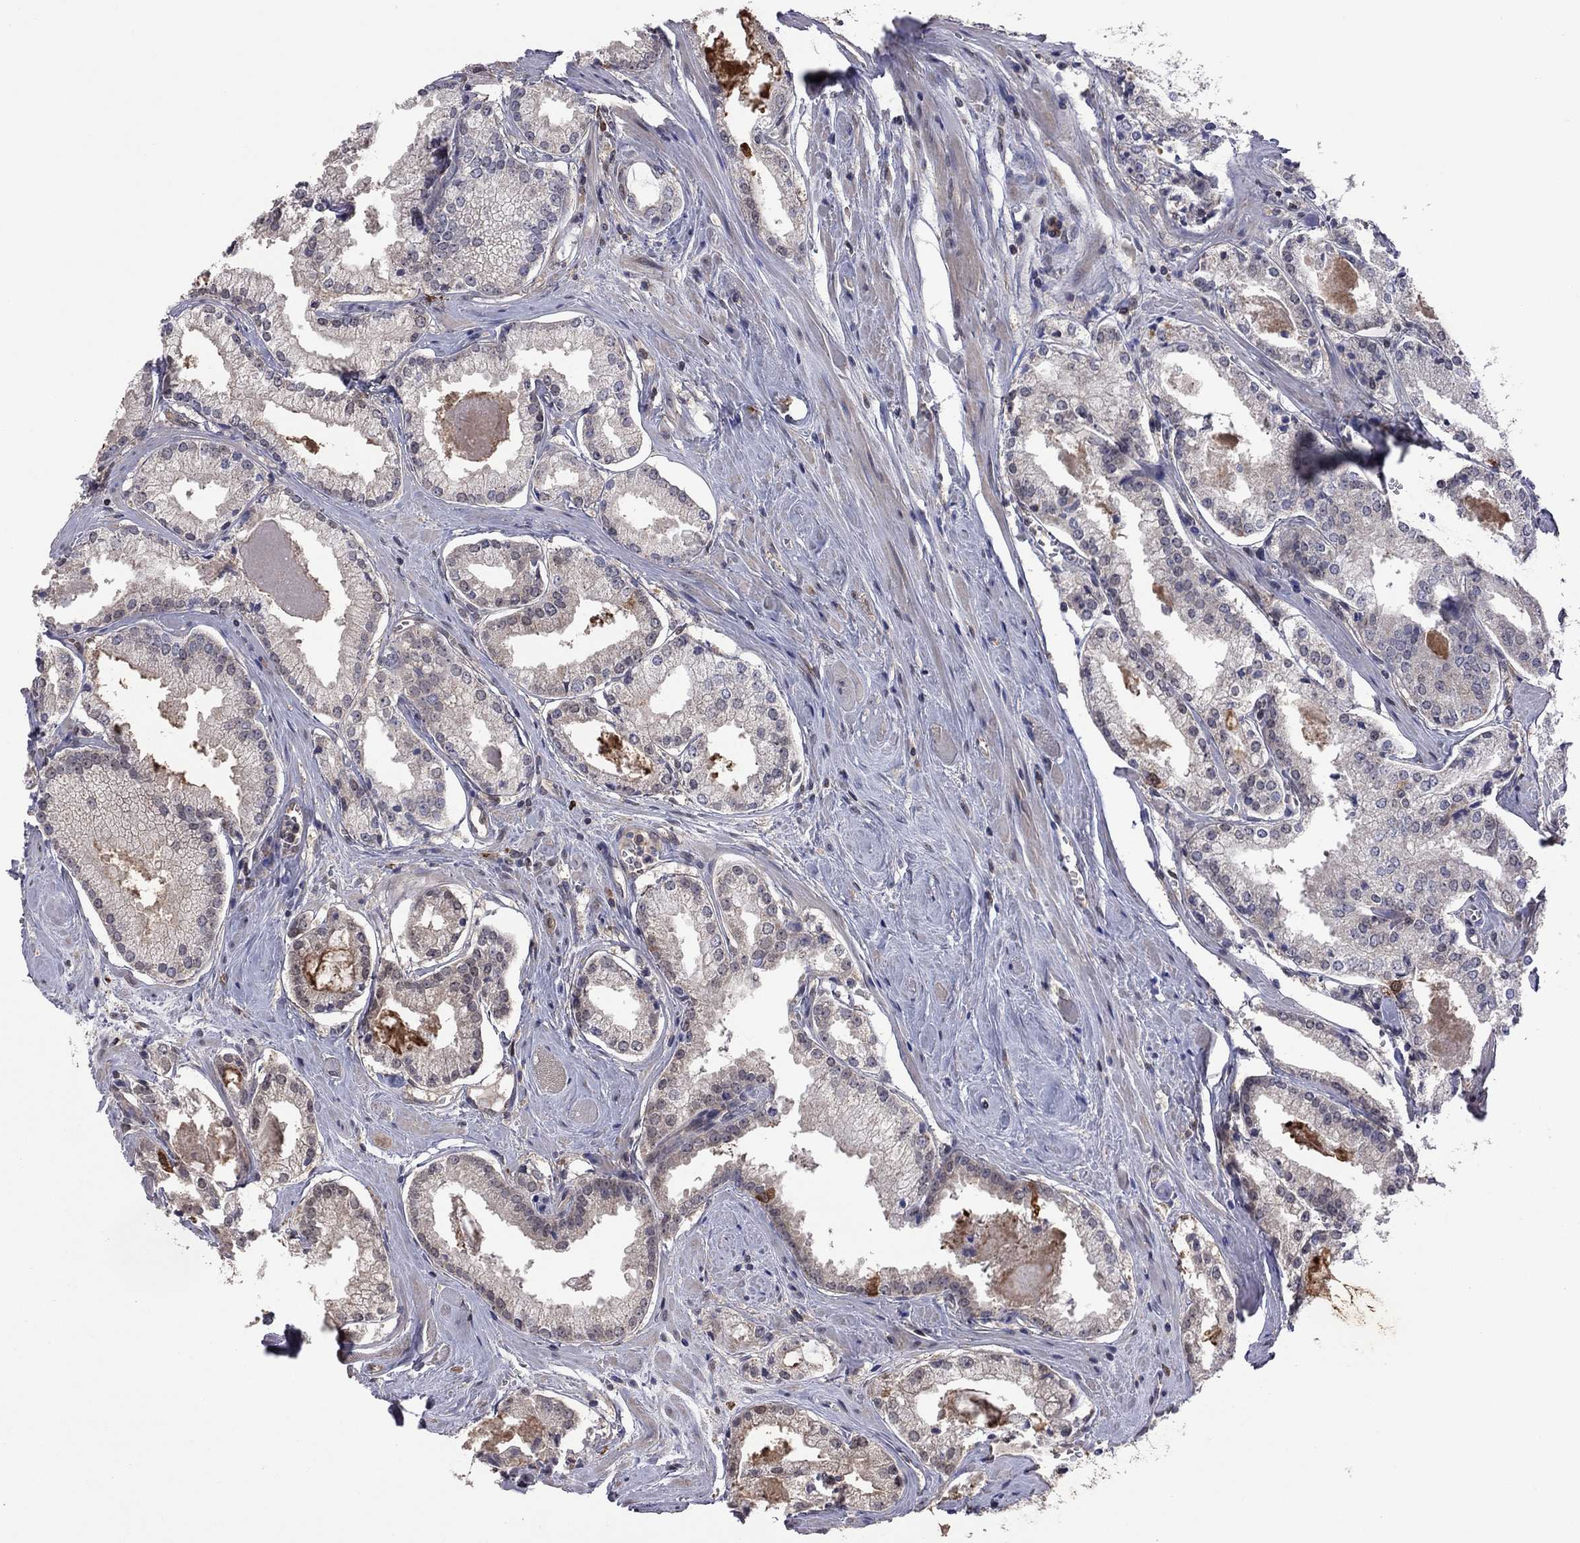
{"staining": {"intensity": "negative", "quantity": "none", "location": "none"}, "tissue": "prostate cancer", "cell_type": "Tumor cells", "image_type": "cancer", "snomed": [{"axis": "morphology", "description": "Adenocarcinoma, NOS"}, {"axis": "topography", "description": "Prostate"}], "caption": "This is an immunohistochemistry (IHC) image of prostate cancer (adenocarcinoma). There is no positivity in tumor cells.", "gene": "GPAA1", "patient": {"sex": "male", "age": 72}}